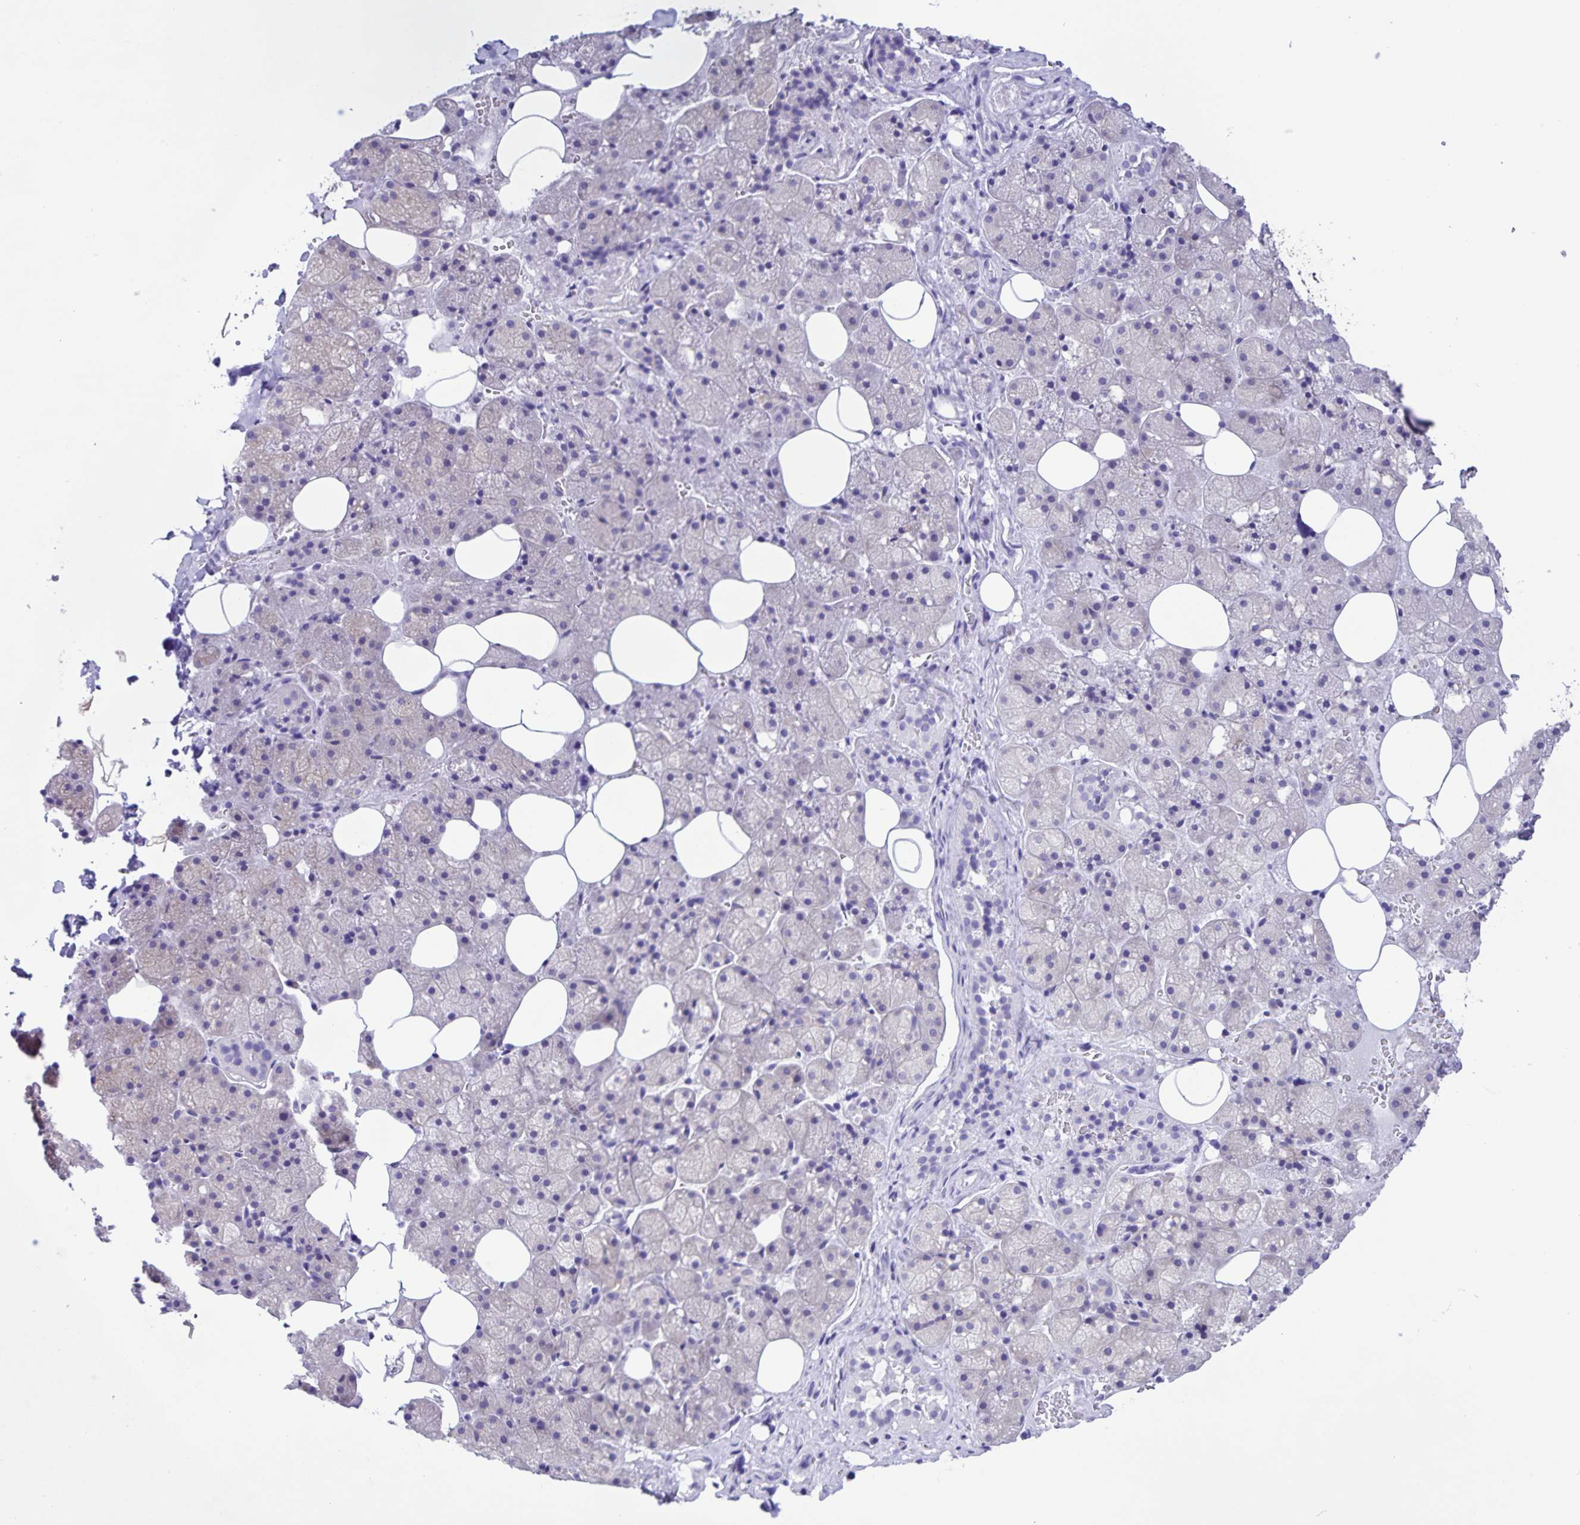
{"staining": {"intensity": "weak", "quantity": "<25%", "location": "cytoplasmic/membranous"}, "tissue": "salivary gland", "cell_type": "Glandular cells", "image_type": "normal", "snomed": [{"axis": "morphology", "description": "Normal tissue, NOS"}, {"axis": "topography", "description": "Salivary gland"}, {"axis": "topography", "description": "Peripheral nerve tissue"}], "caption": "Benign salivary gland was stained to show a protein in brown. There is no significant expression in glandular cells.", "gene": "CAPSL", "patient": {"sex": "male", "age": 38}}